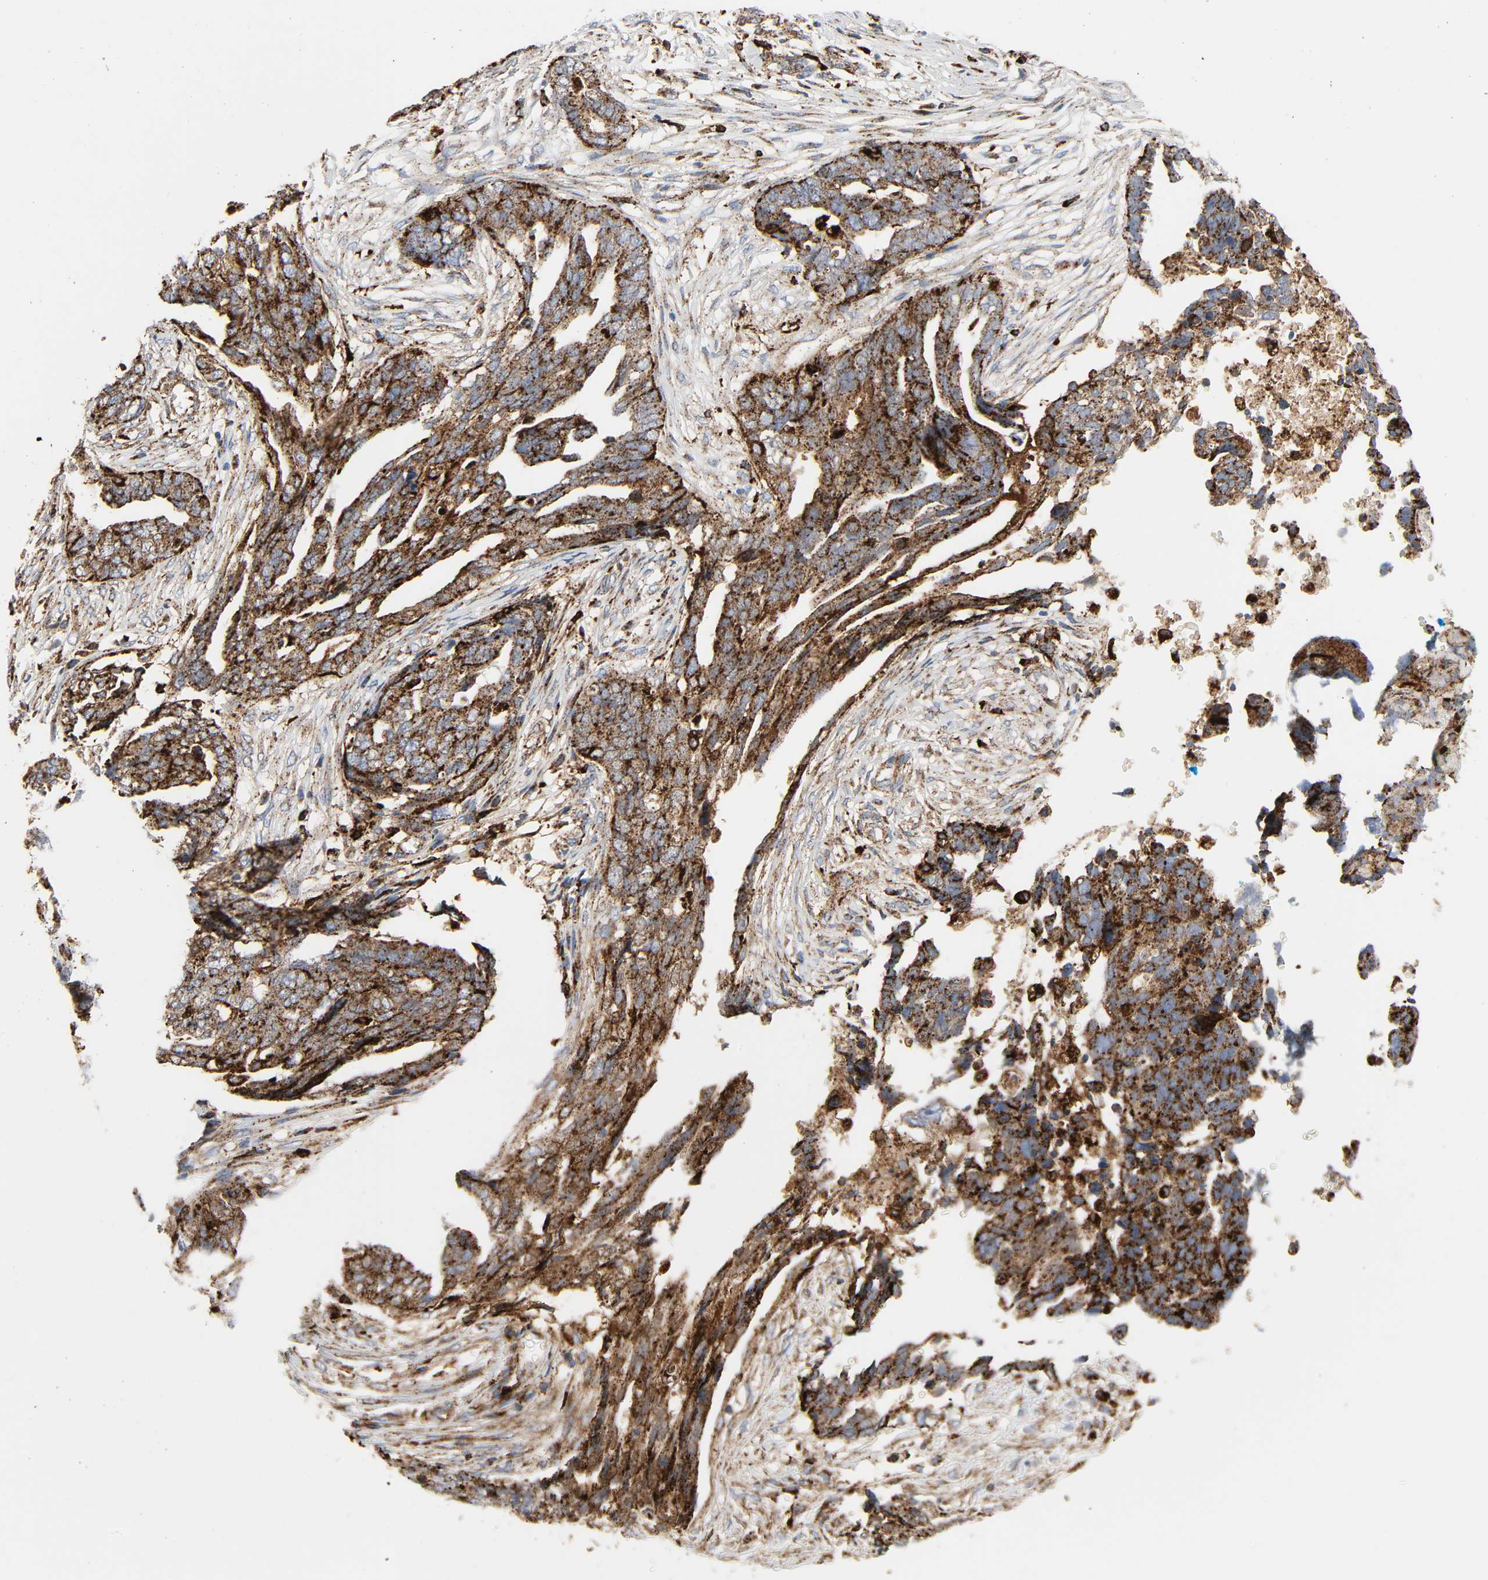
{"staining": {"intensity": "strong", "quantity": ">75%", "location": "cytoplasmic/membranous"}, "tissue": "ovarian cancer", "cell_type": "Tumor cells", "image_type": "cancer", "snomed": [{"axis": "morphology", "description": "Normal tissue, NOS"}, {"axis": "morphology", "description": "Cystadenocarcinoma, serous, NOS"}, {"axis": "topography", "description": "Fallopian tube"}, {"axis": "topography", "description": "Ovary"}], "caption": "This micrograph demonstrates immunohistochemistry staining of human ovarian cancer (serous cystadenocarcinoma), with high strong cytoplasmic/membranous expression in about >75% of tumor cells.", "gene": "PSAP", "patient": {"sex": "female", "age": 56}}